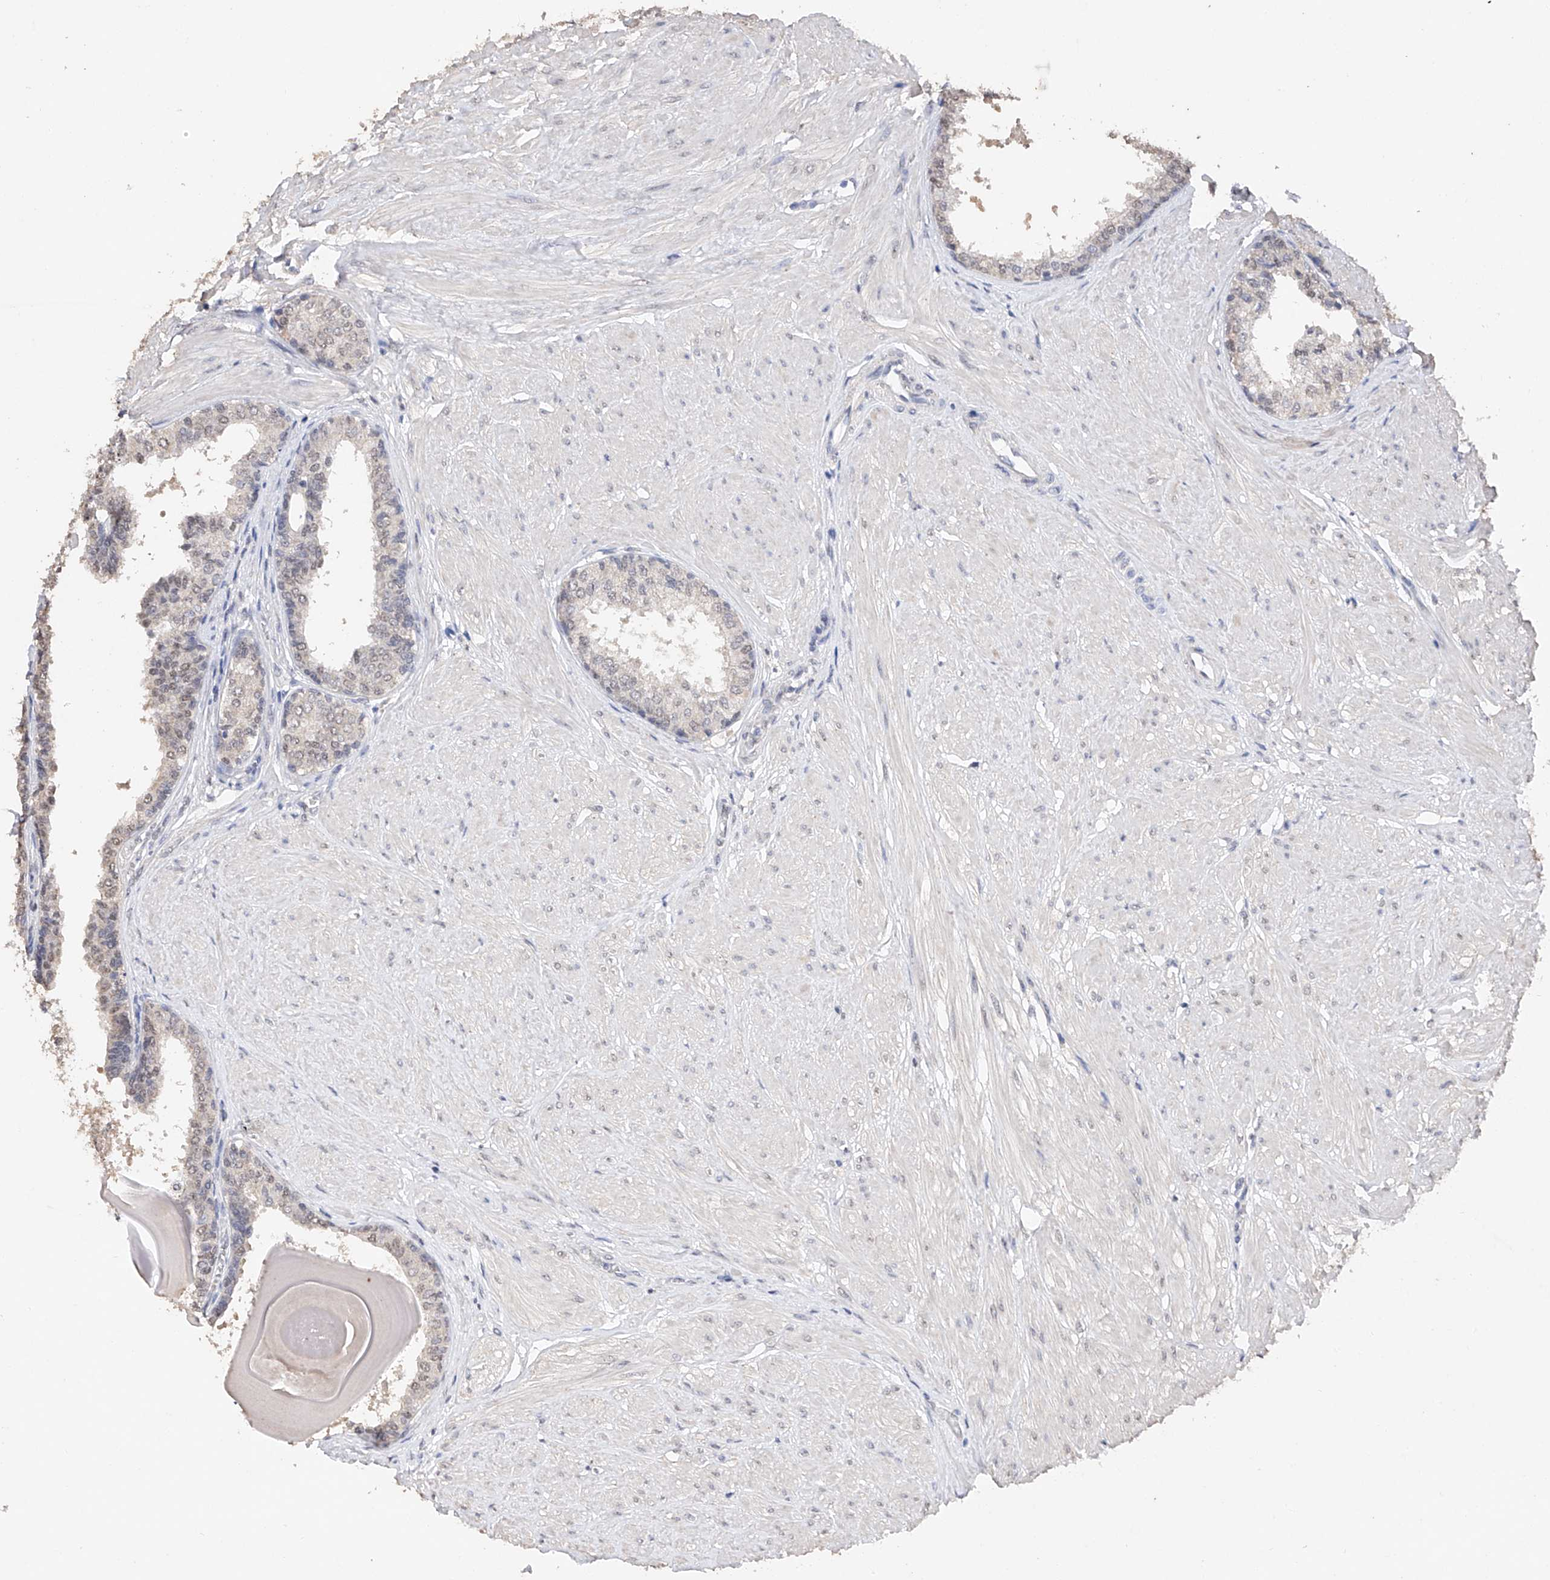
{"staining": {"intensity": "weak", "quantity": "25%-75%", "location": "nuclear"}, "tissue": "prostate", "cell_type": "Glandular cells", "image_type": "normal", "snomed": [{"axis": "morphology", "description": "Normal tissue, NOS"}, {"axis": "topography", "description": "Prostate"}], "caption": "A micrograph showing weak nuclear expression in approximately 25%-75% of glandular cells in benign prostate, as visualized by brown immunohistochemical staining.", "gene": "DMAP1", "patient": {"sex": "male", "age": 48}}